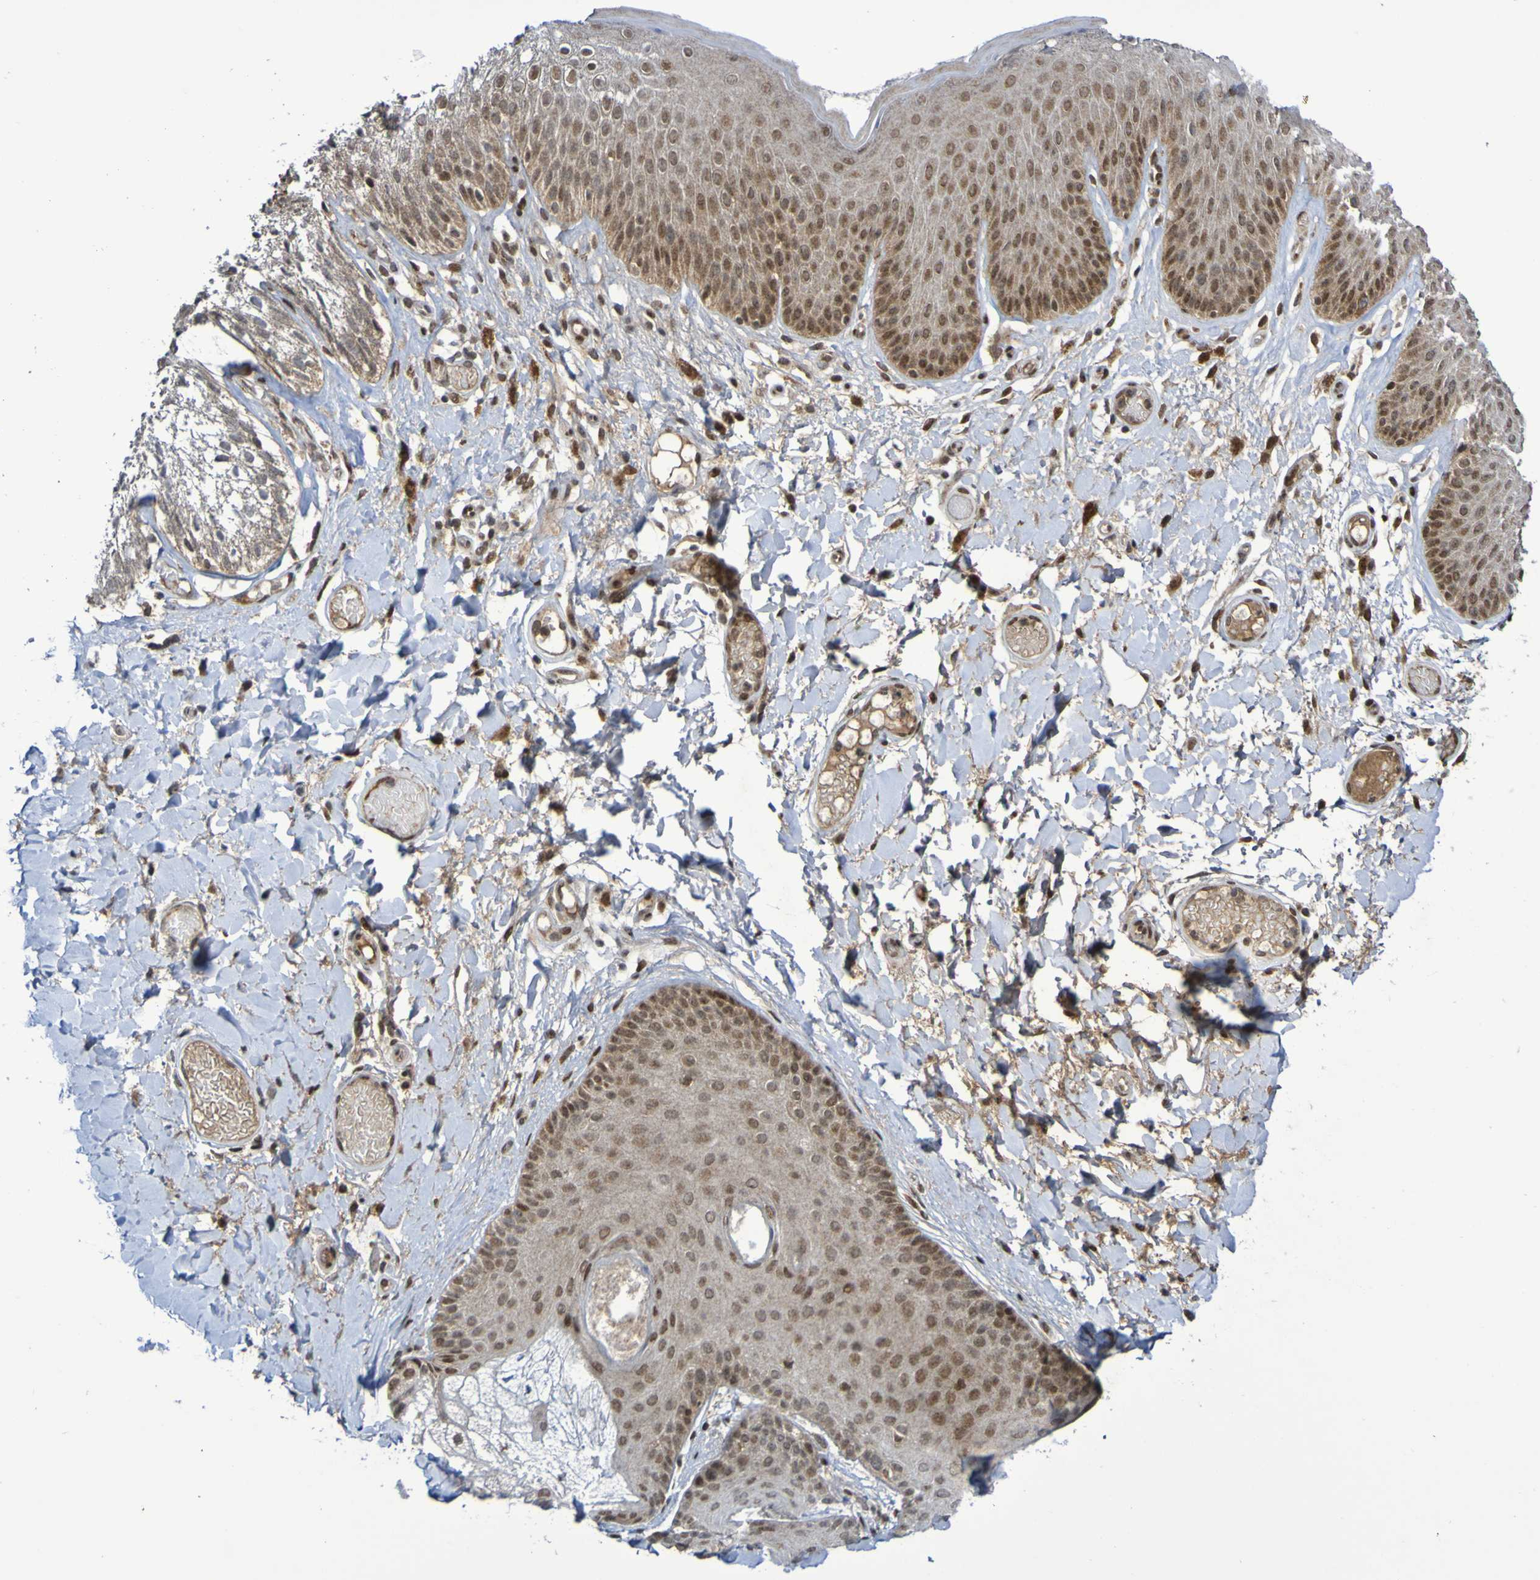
{"staining": {"intensity": "moderate", "quantity": ">75%", "location": "cytoplasmic/membranous"}, "tissue": "skin", "cell_type": "Epidermal cells", "image_type": "normal", "snomed": [{"axis": "morphology", "description": "Normal tissue, NOS"}, {"axis": "topography", "description": "Vulva"}], "caption": "Benign skin was stained to show a protein in brown. There is medium levels of moderate cytoplasmic/membranous staining in about >75% of epidermal cells.", "gene": "ITLN1", "patient": {"sex": "female", "age": 73}}